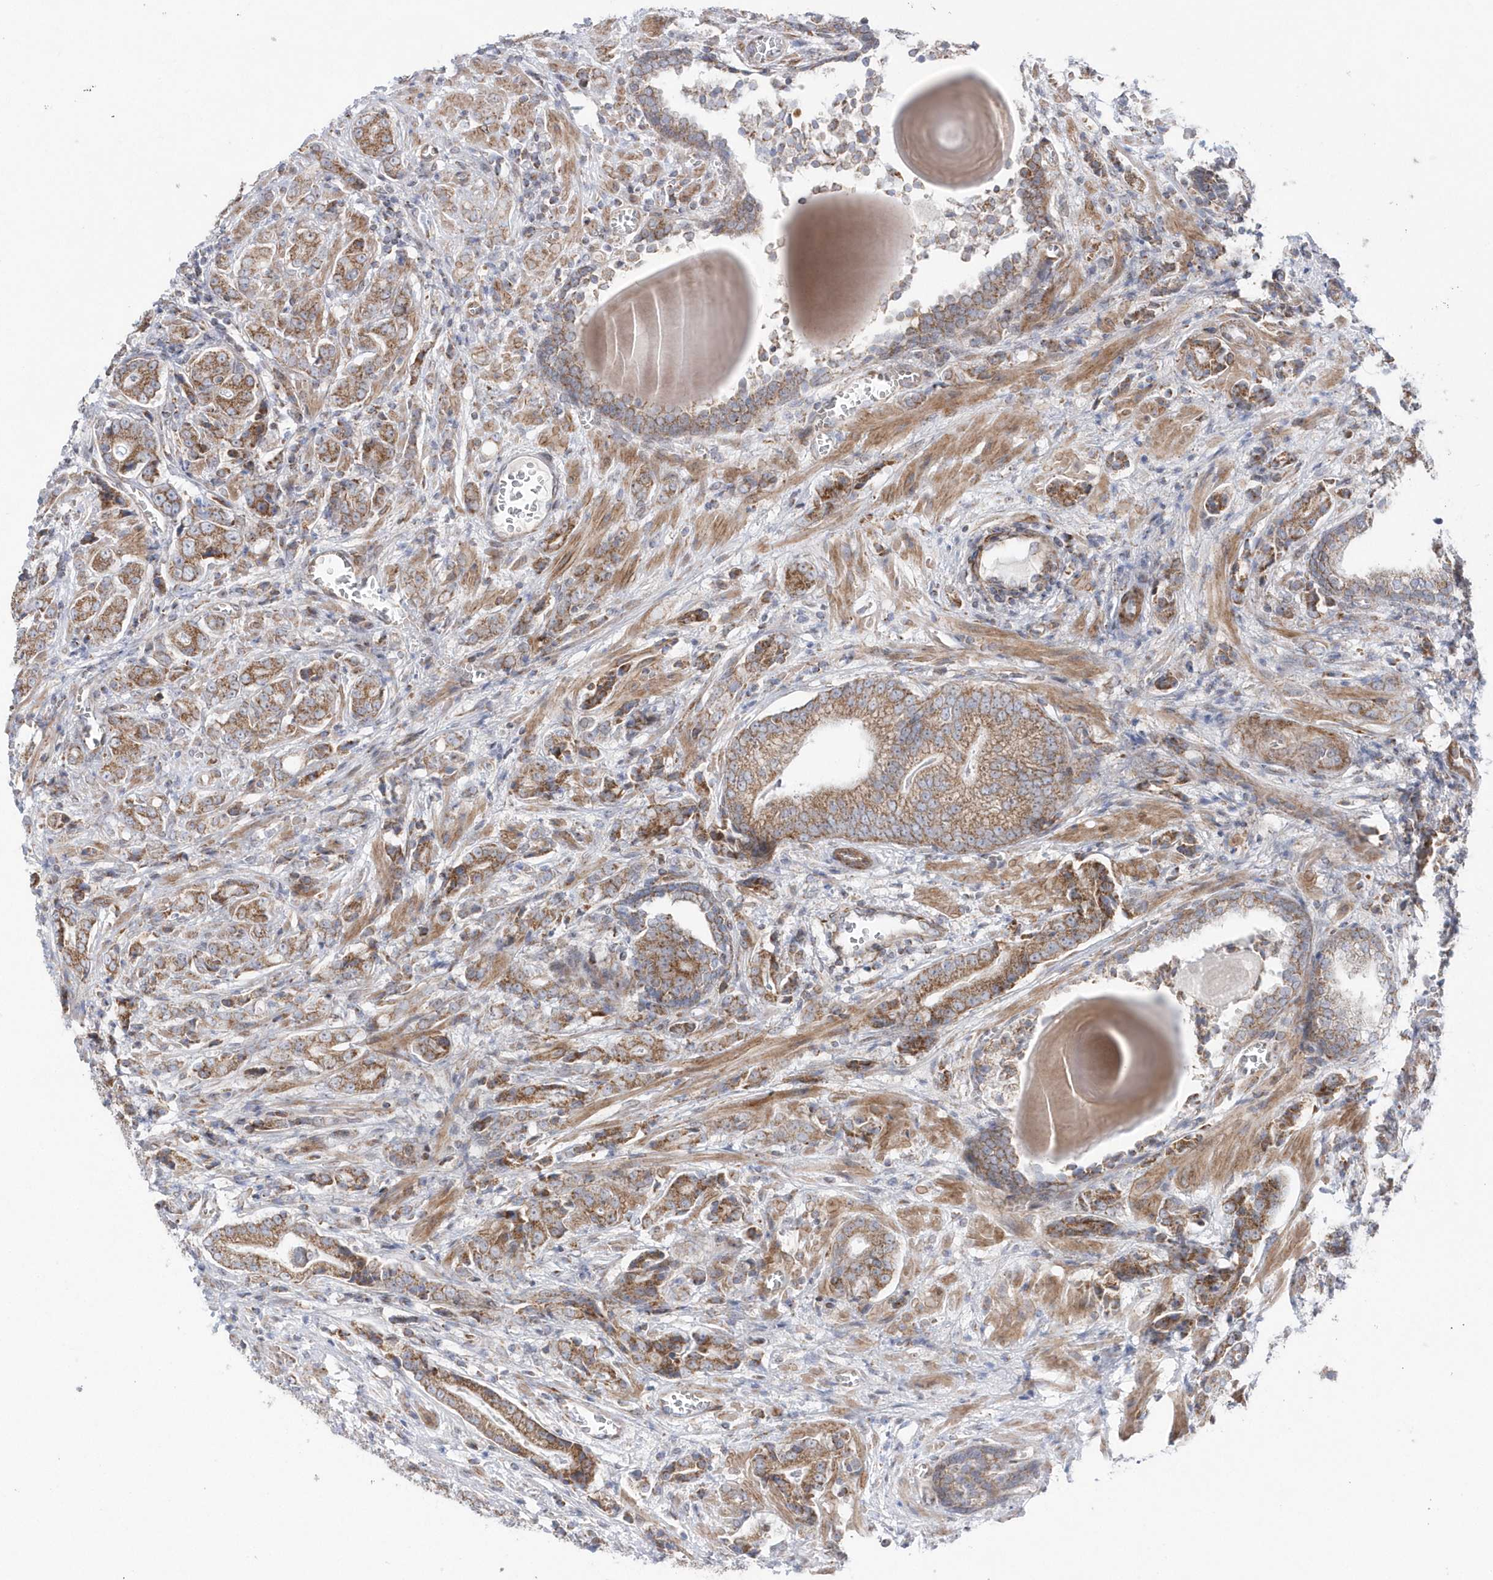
{"staining": {"intensity": "moderate", "quantity": ">75%", "location": "cytoplasmic/membranous"}, "tissue": "prostate cancer", "cell_type": "Tumor cells", "image_type": "cancer", "snomed": [{"axis": "morphology", "description": "Adenocarcinoma, High grade"}, {"axis": "topography", "description": "Prostate"}], "caption": "The photomicrograph exhibits immunohistochemical staining of adenocarcinoma (high-grade) (prostate). There is moderate cytoplasmic/membranous expression is appreciated in approximately >75% of tumor cells.", "gene": "OPA1", "patient": {"sex": "male", "age": 57}}